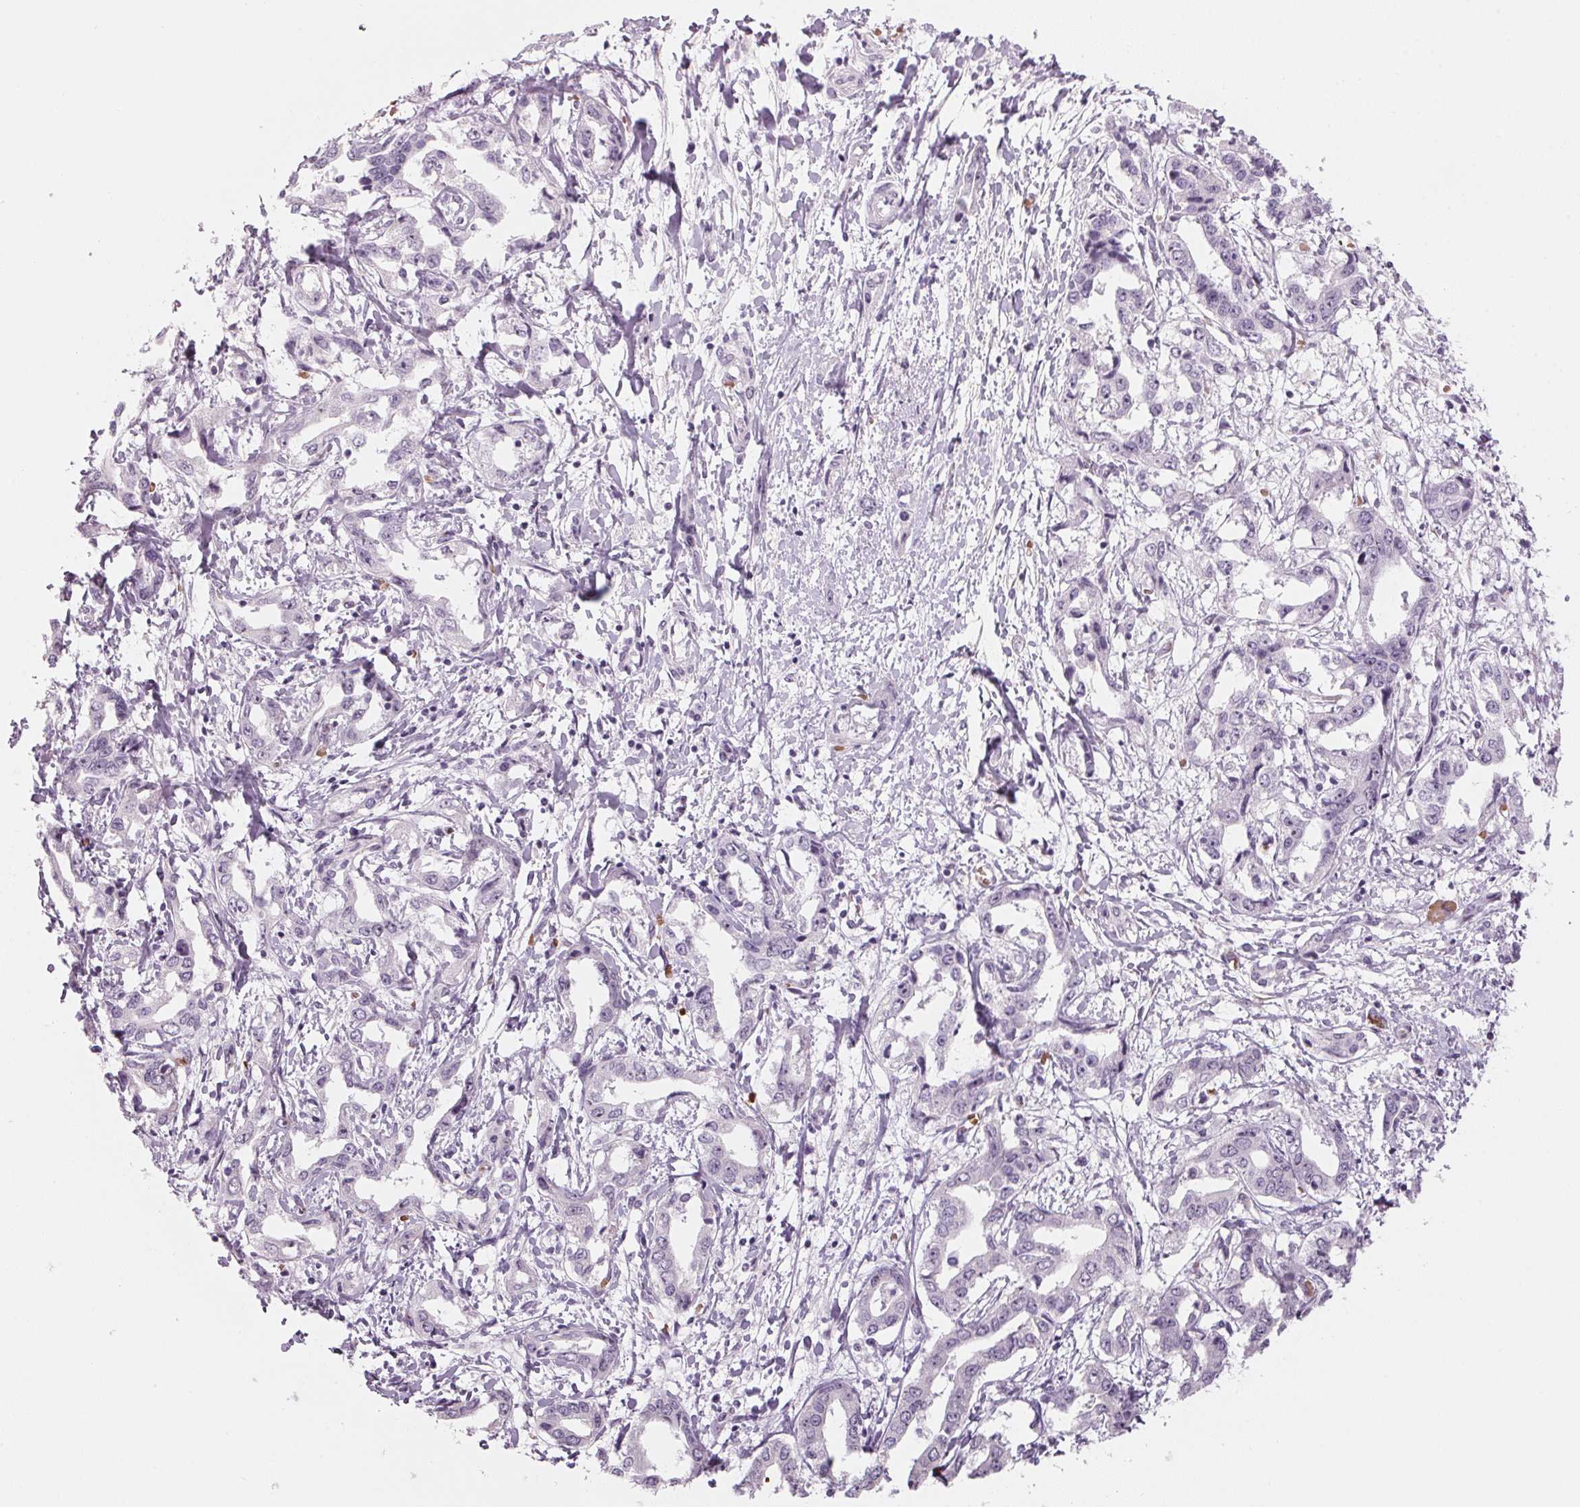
{"staining": {"intensity": "negative", "quantity": "none", "location": "none"}, "tissue": "liver cancer", "cell_type": "Tumor cells", "image_type": "cancer", "snomed": [{"axis": "morphology", "description": "Cholangiocarcinoma"}, {"axis": "topography", "description": "Liver"}], "caption": "Immunohistochemistry of human liver cholangiocarcinoma demonstrates no expression in tumor cells.", "gene": "DNTTIP2", "patient": {"sex": "male", "age": 59}}